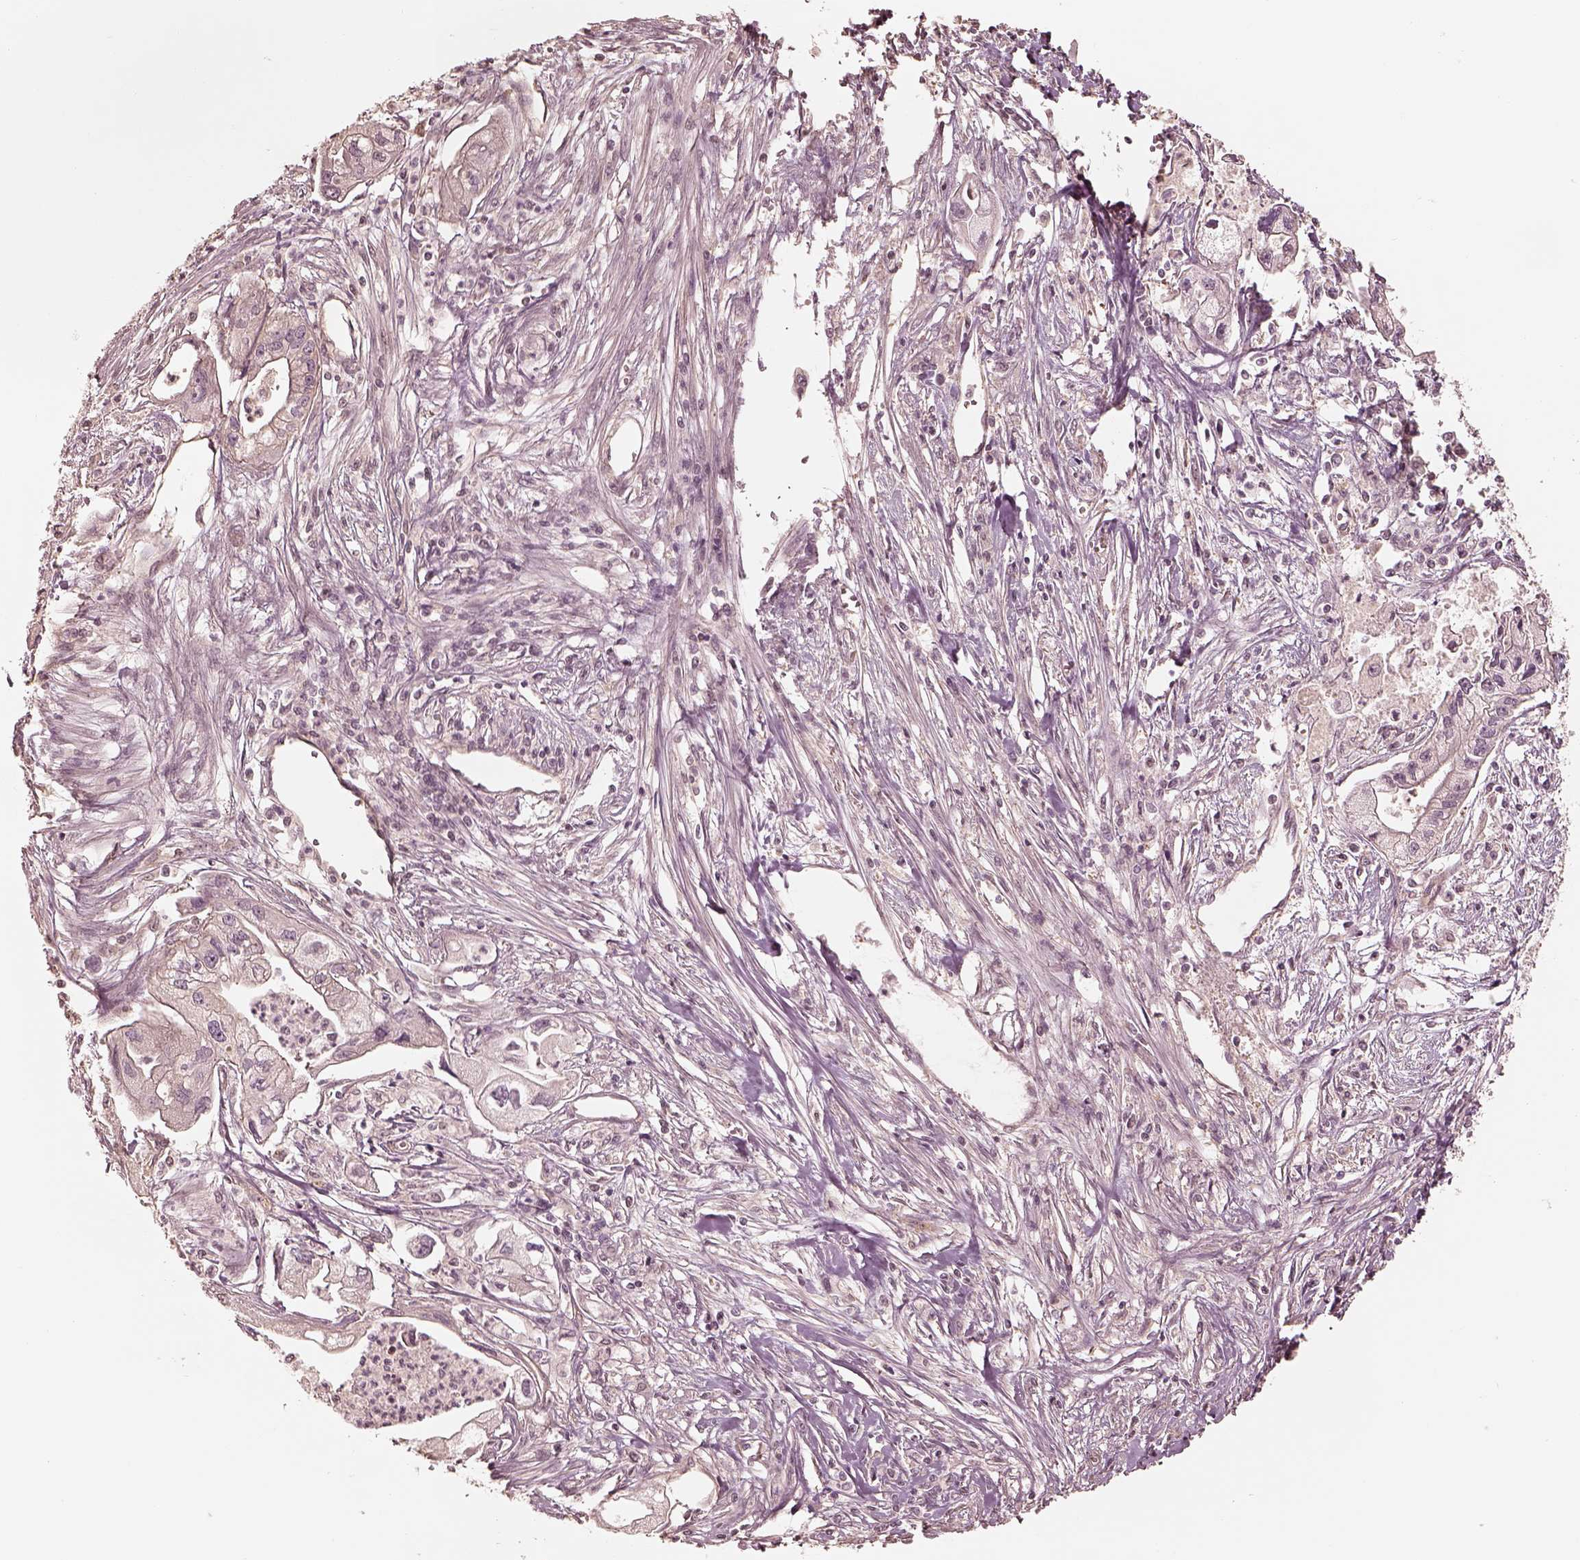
{"staining": {"intensity": "negative", "quantity": "none", "location": "none"}, "tissue": "pancreatic cancer", "cell_type": "Tumor cells", "image_type": "cancer", "snomed": [{"axis": "morphology", "description": "Adenocarcinoma, NOS"}, {"axis": "topography", "description": "Pancreas"}], "caption": "Immunohistochemical staining of pancreatic cancer exhibits no significant staining in tumor cells. (DAB immunohistochemistry with hematoxylin counter stain).", "gene": "KIF5C", "patient": {"sex": "male", "age": 70}}